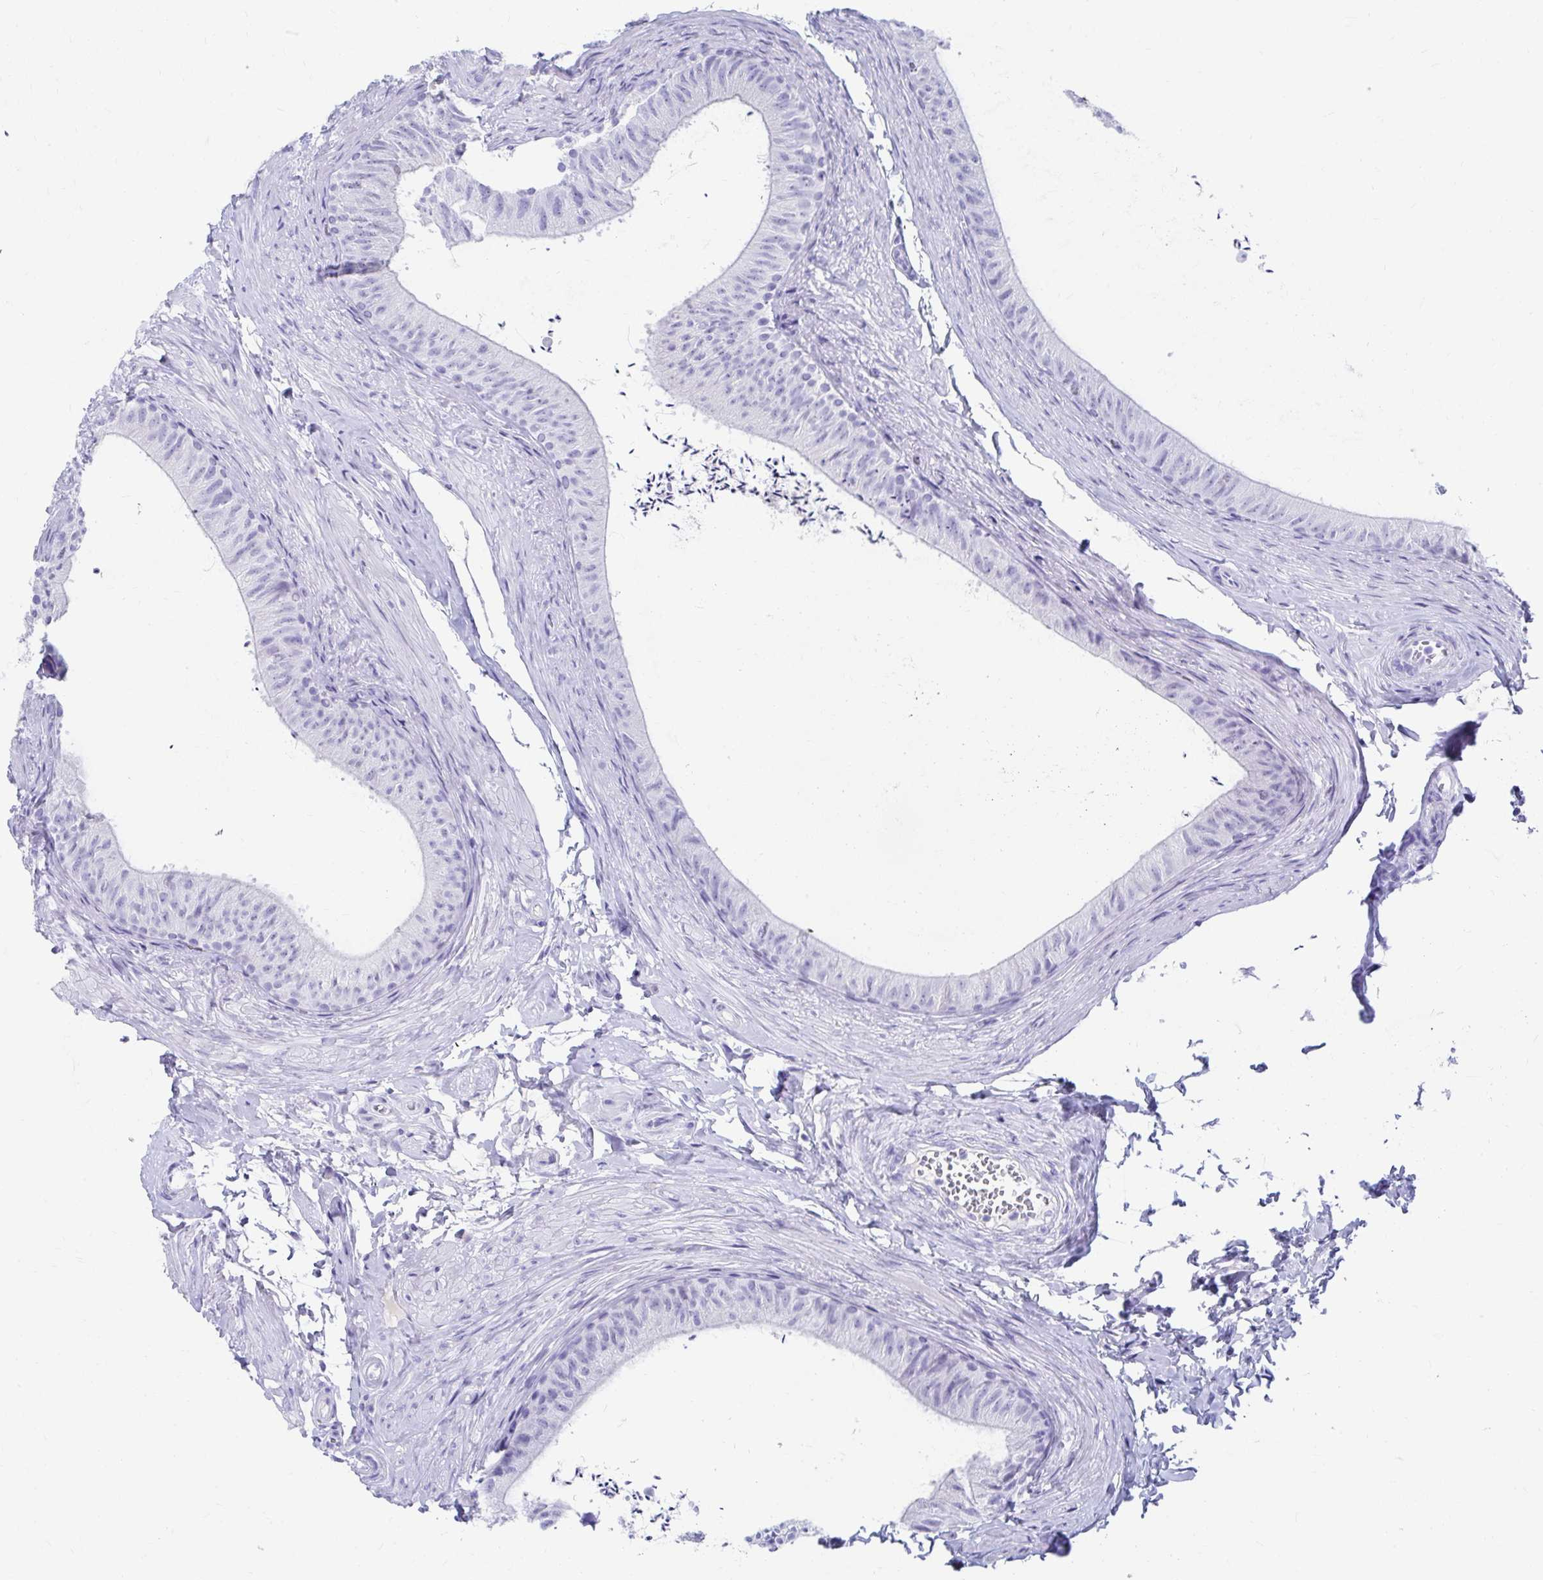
{"staining": {"intensity": "negative", "quantity": "none", "location": "none"}, "tissue": "epididymis", "cell_type": "Glandular cells", "image_type": "normal", "snomed": [{"axis": "morphology", "description": "Normal tissue, NOS"}, {"axis": "topography", "description": "Epididymis, spermatic cord, NOS"}, {"axis": "topography", "description": "Epididymis"}, {"axis": "topography", "description": "Peripheral nerve tissue"}], "caption": "Immunohistochemical staining of benign epididymis exhibits no significant expression in glandular cells. (Stains: DAB (3,3'-diaminobenzidine) immunohistochemistry with hematoxylin counter stain, Microscopy: brightfield microscopy at high magnification).", "gene": "DPEP3", "patient": {"sex": "male", "age": 29}}